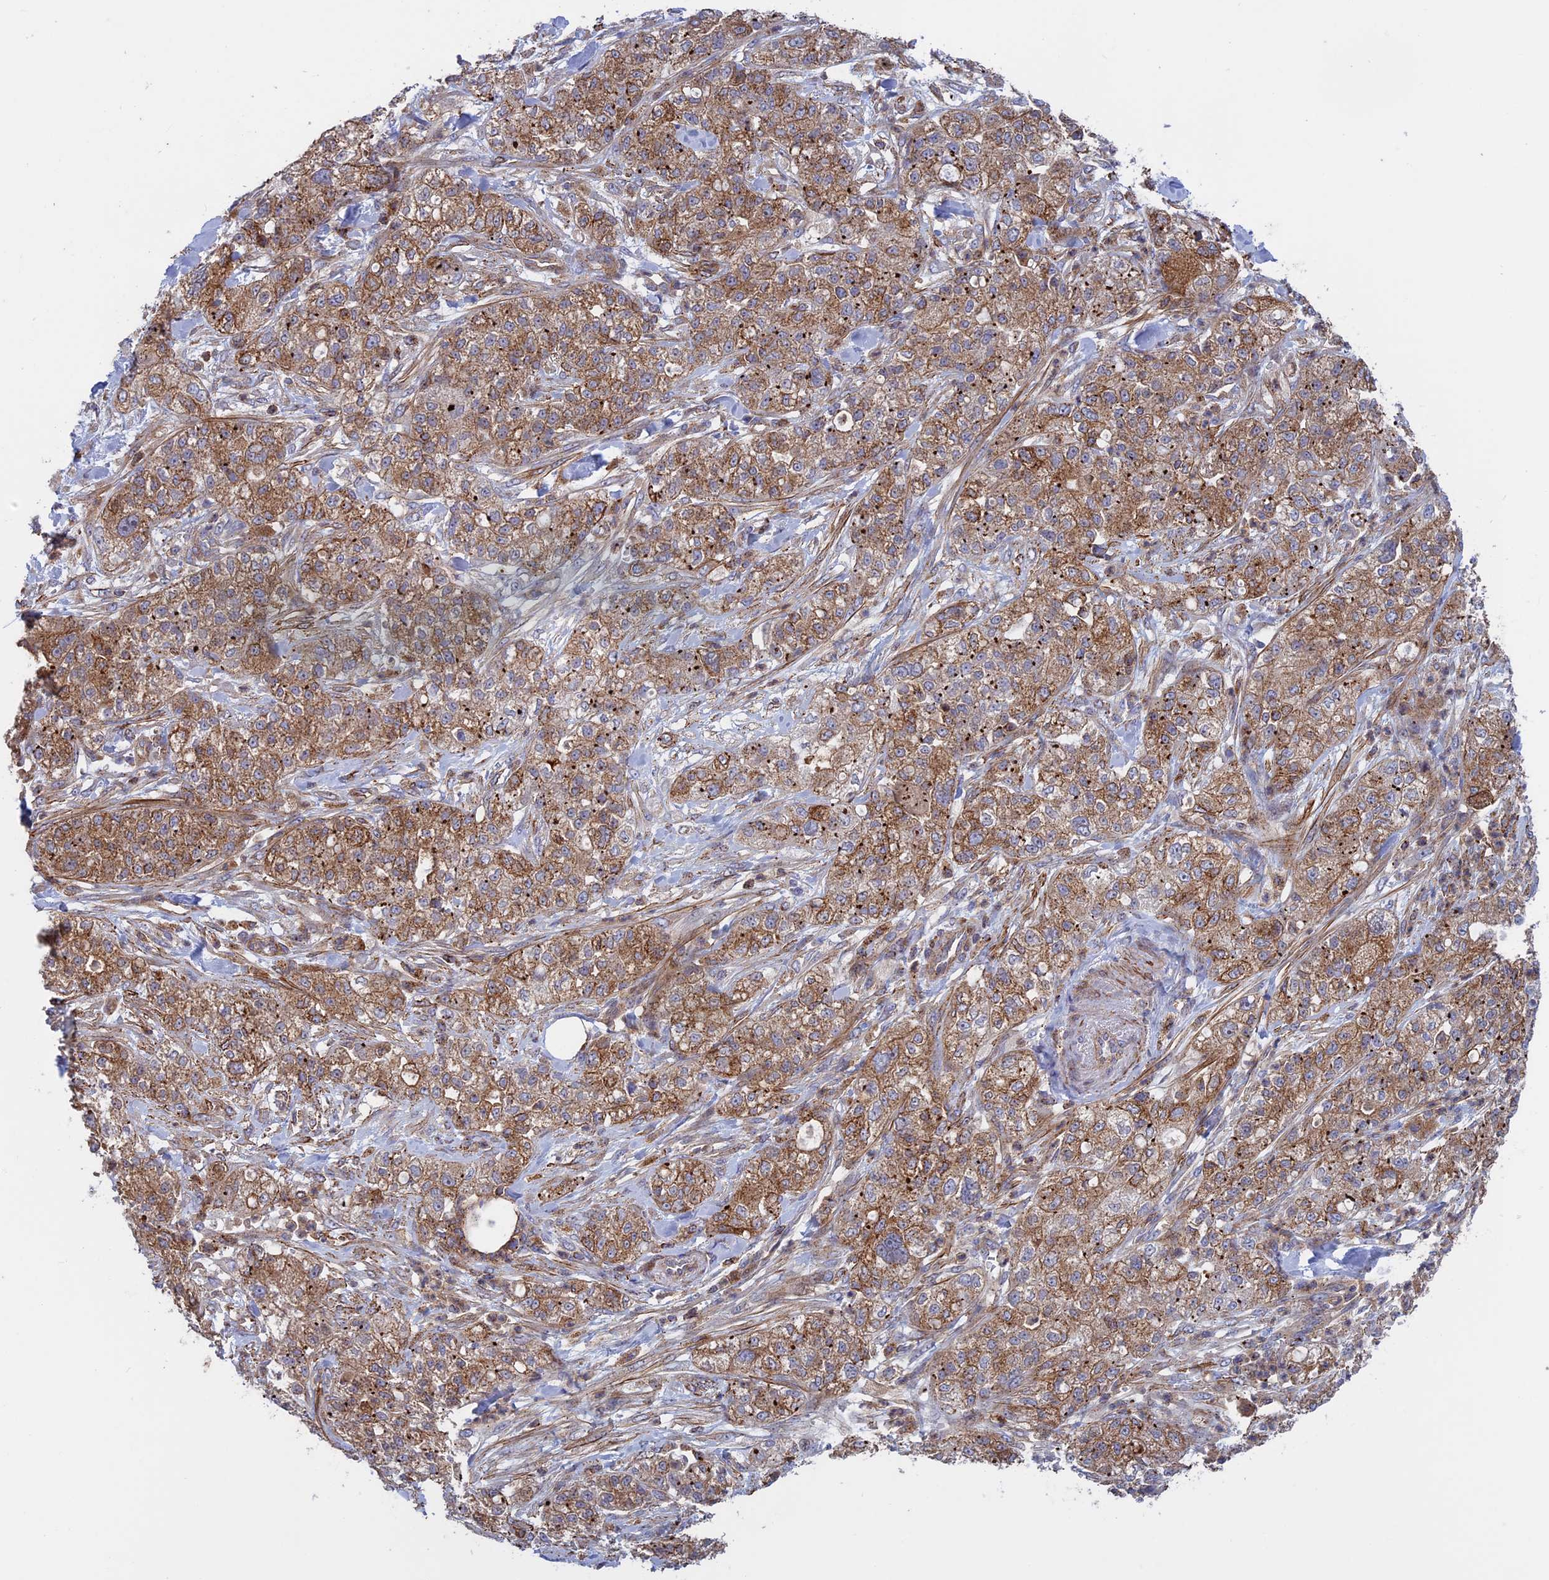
{"staining": {"intensity": "moderate", "quantity": ">75%", "location": "cytoplasmic/membranous"}, "tissue": "pancreatic cancer", "cell_type": "Tumor cells", "image_type": "cancer", "snomed": [{"axis": "morphology", "description": "Adenocarcinoma, NOS"}, {"axis": "topography", "description": "Pancreas"}], "caption": "Tumor cells display medium levels of moderate cytoplasmic/membranous staining in approximately >75% of cells in pancreatic cancer.", "gene": "LYPD5", "patient": {"sex": "female", "age": 78}}